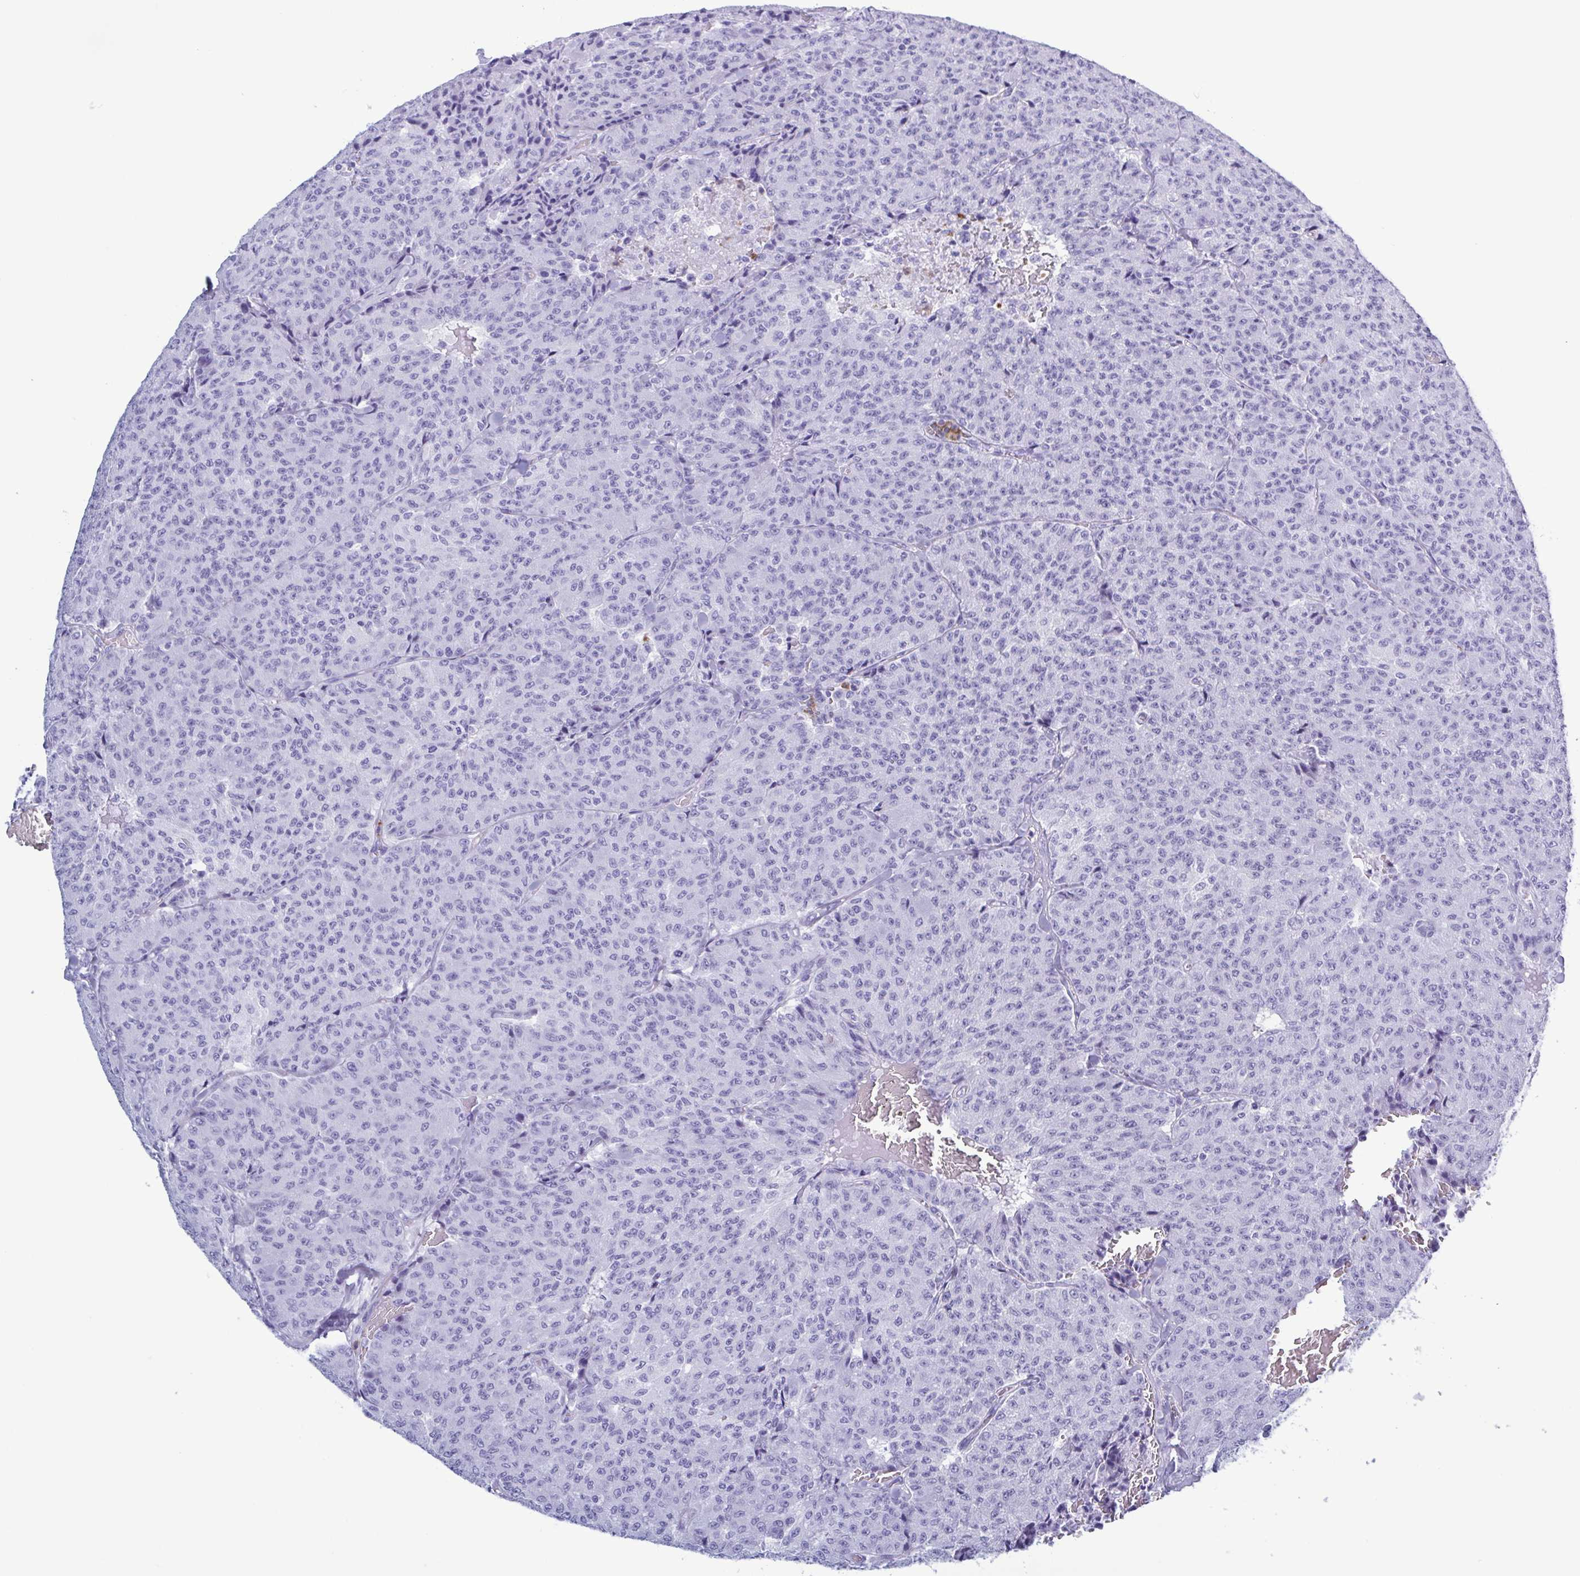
{"staining": {"intensity": "negative", "quantity": "none", "location": "none"}, "tissue": "carcinoid", "cell_type": "Tumor cells", "image_type": "cancer", "snomed": [{"axis": "morphology", "description": "Carcinoid, malignant, NOS"}, {"axis": "topography", "description": "Lung"}], "caption": "High power microscopy micrograph of an immunohistochemistry micrograph of malignant carcinoid, revealing no significant staining in tumor cells.", "gene": "LTF", "patient": {"sex": "male", "age": 71}}